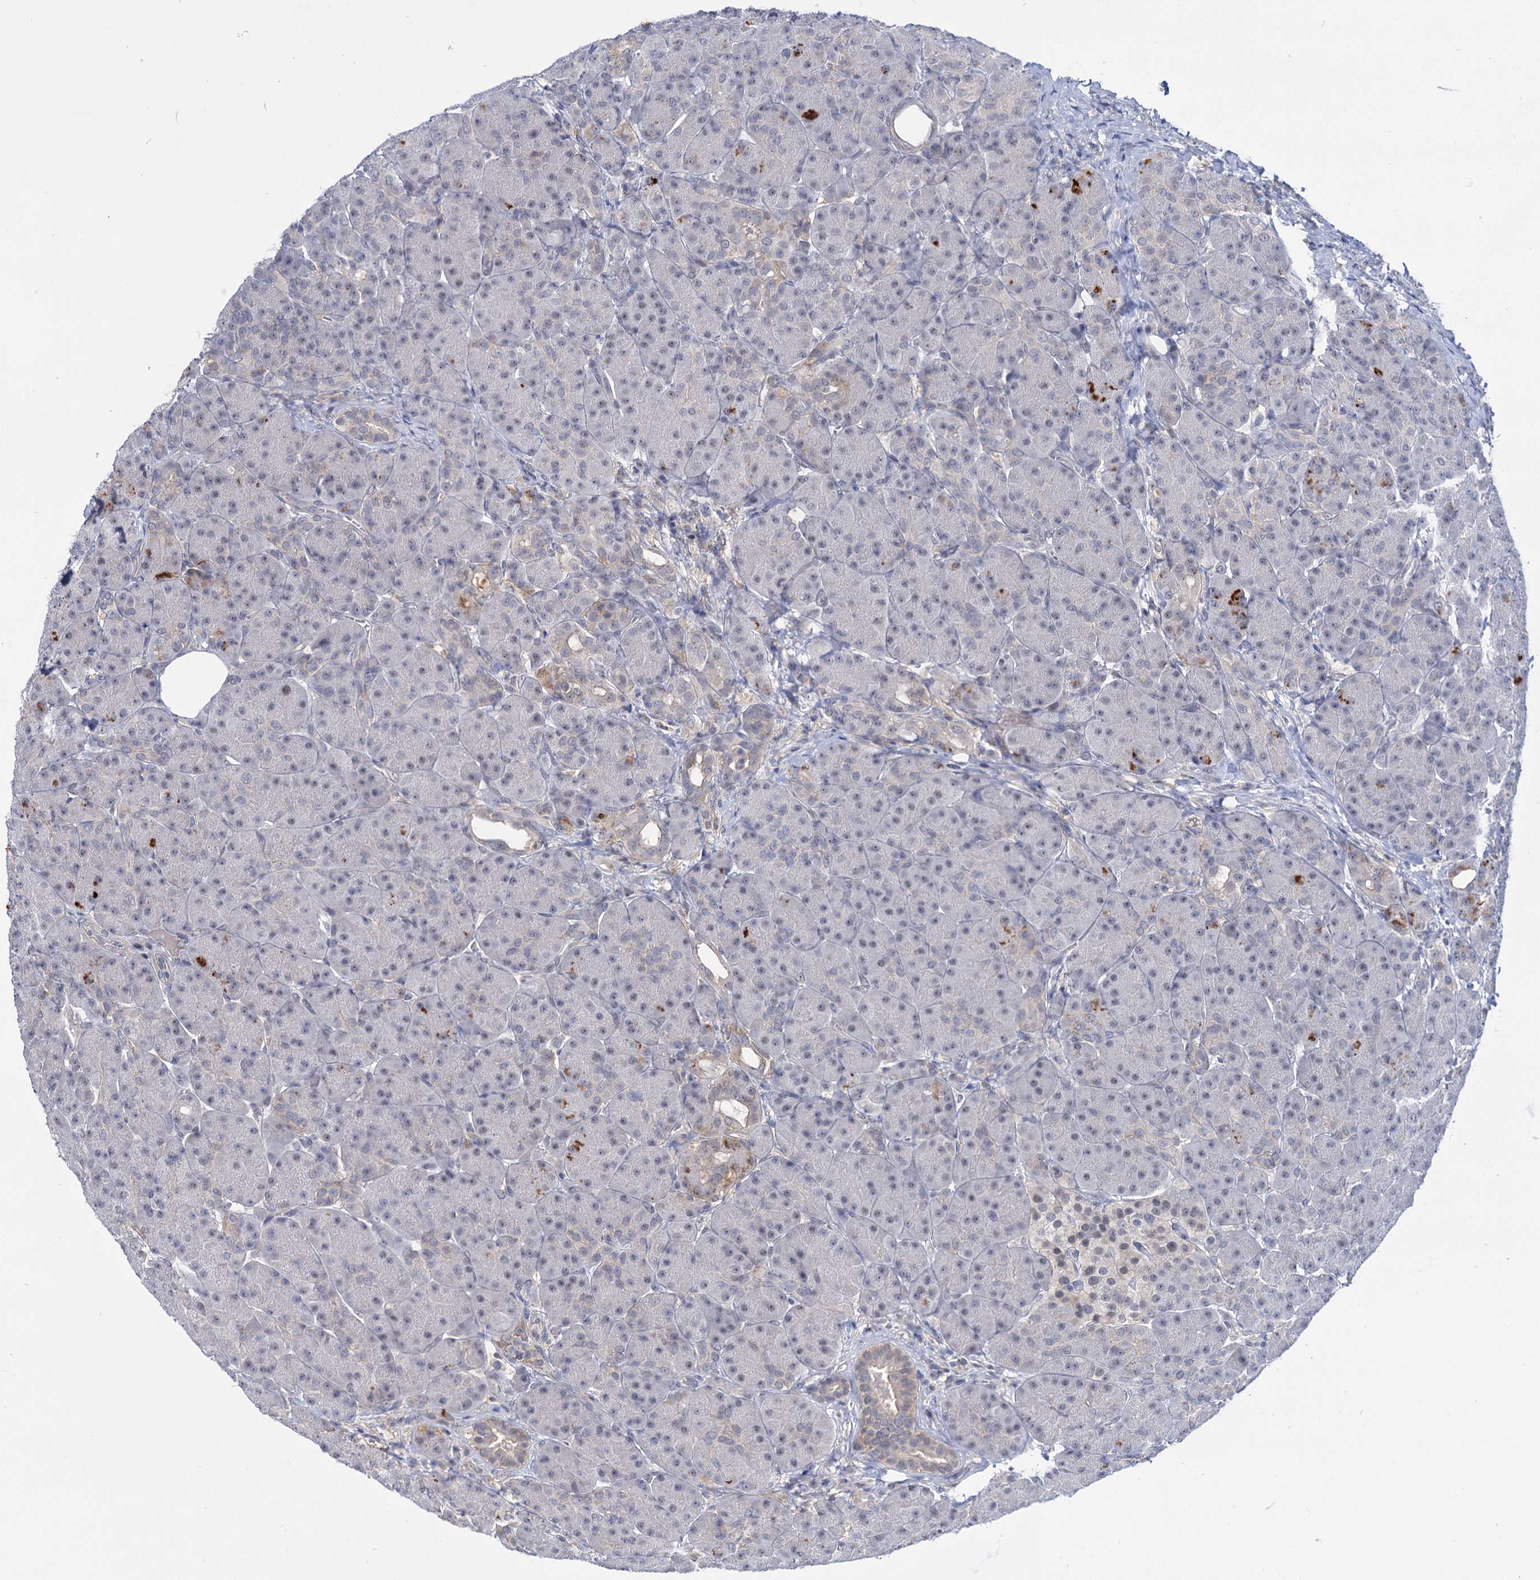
{"staining": {"intensity": "weak", "quantity": "<25%", "location": "cytoplasmic/membranous,nuclear"}, "tissue": "pancreas", "cell_type": "Exocrine glandular cells", "image_type": "normal", "snomed": [{"axis": "morphology", "description": "Normal tissue, NOS"}, {"axis": "topography", "description": "Pancreas"}], "caption": "This is an immunohistochemistry micrograph of unremarkable pancreas. There is no staining in exocrine glandular cells.", "gene": "NEK10", "patient": {"sex": "male", "age": 63}}